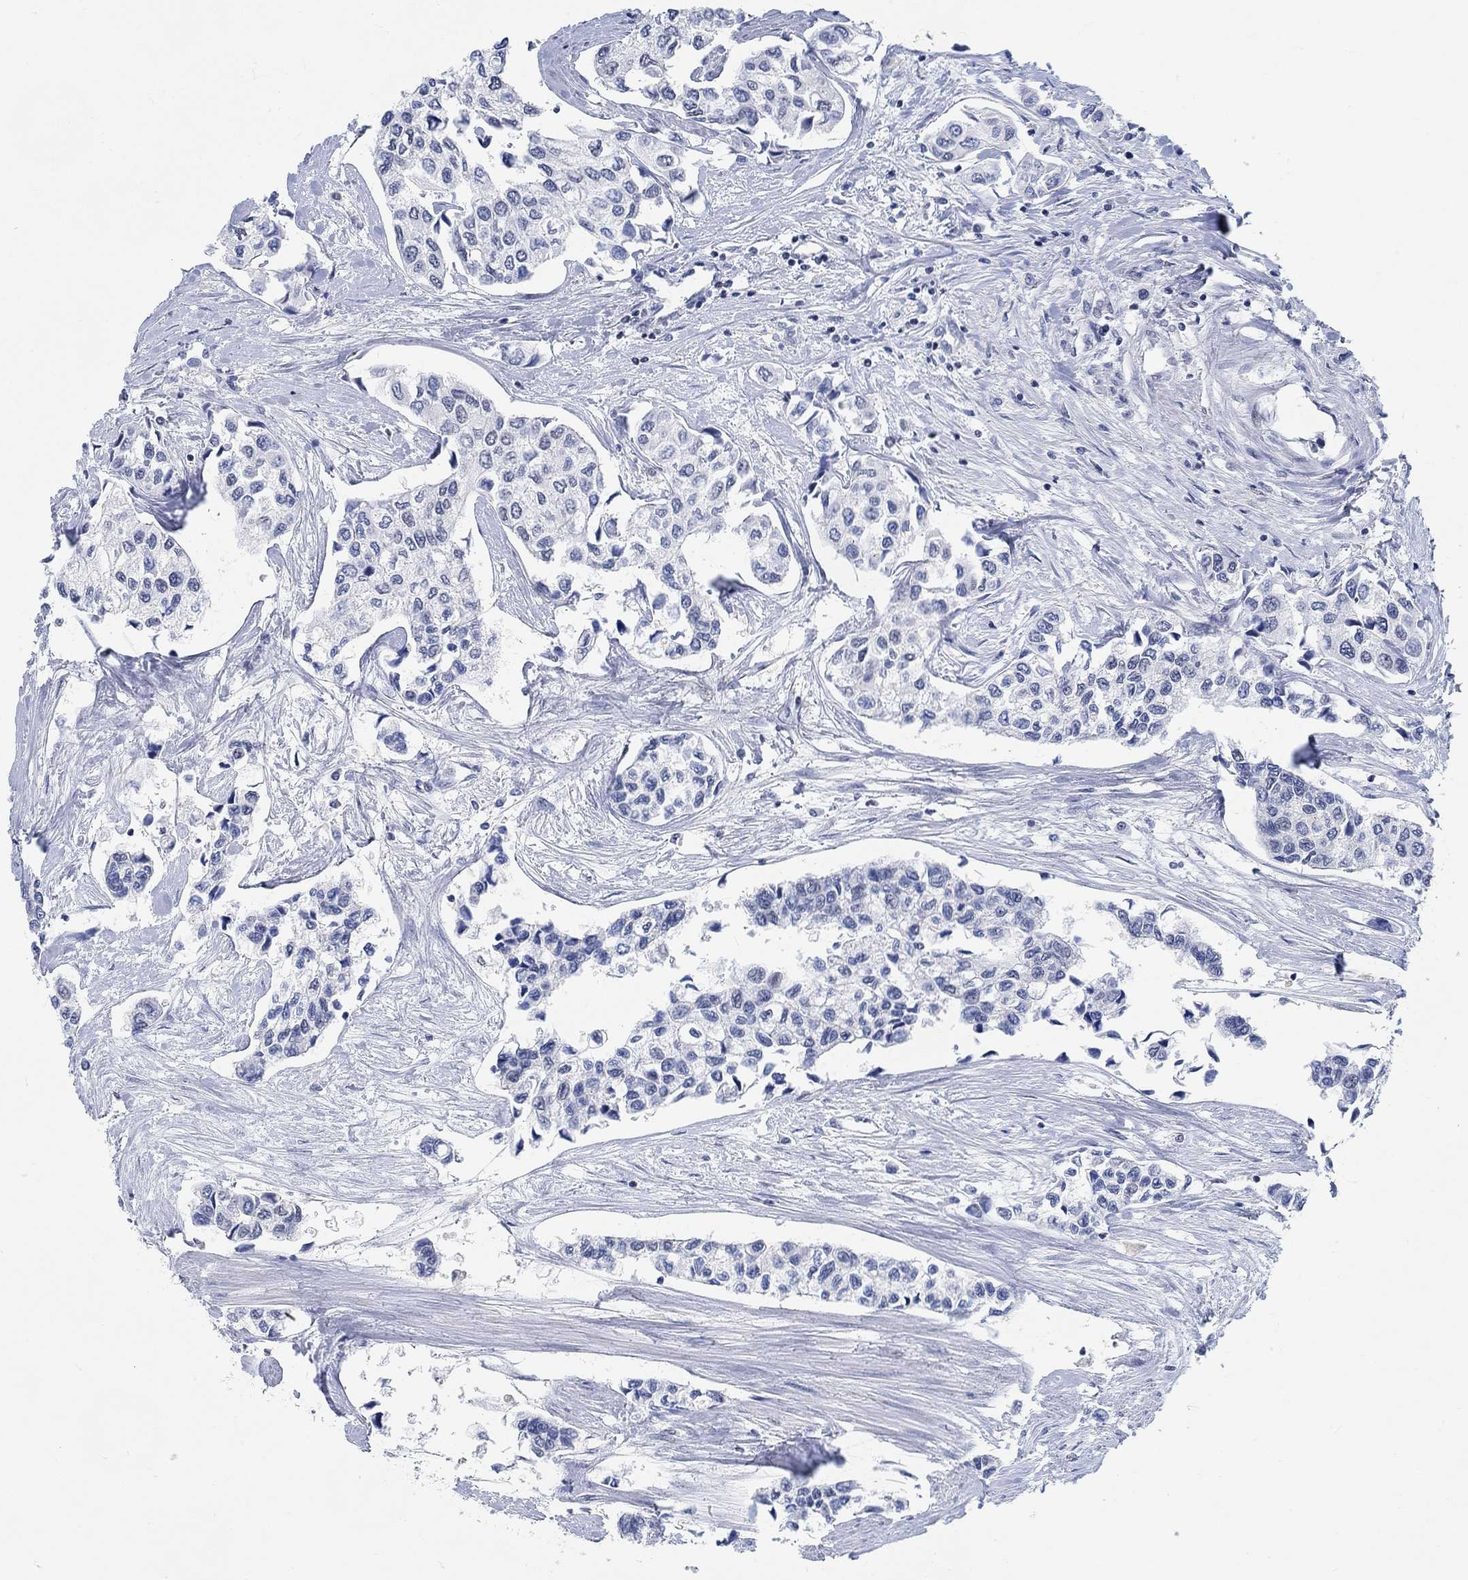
{"staining": {"intensity": "negative", "quantity": "none", "location": "none"}, "tissue": "urothelial cancer", "cell_type": "Tumor cells", "image_type": "cancer", "snomed": [{"axis": "morphology", "description": "Urothelial carcinoma, High grade"}, {"axis": "topography", "description": "Urinary bladder"}], "caption": "The histopathology image reveals no significant expression in tumor cells of urothelial cancer.", "gene": "KCNH8", "patient": {"sex": "male", "age": 73}}